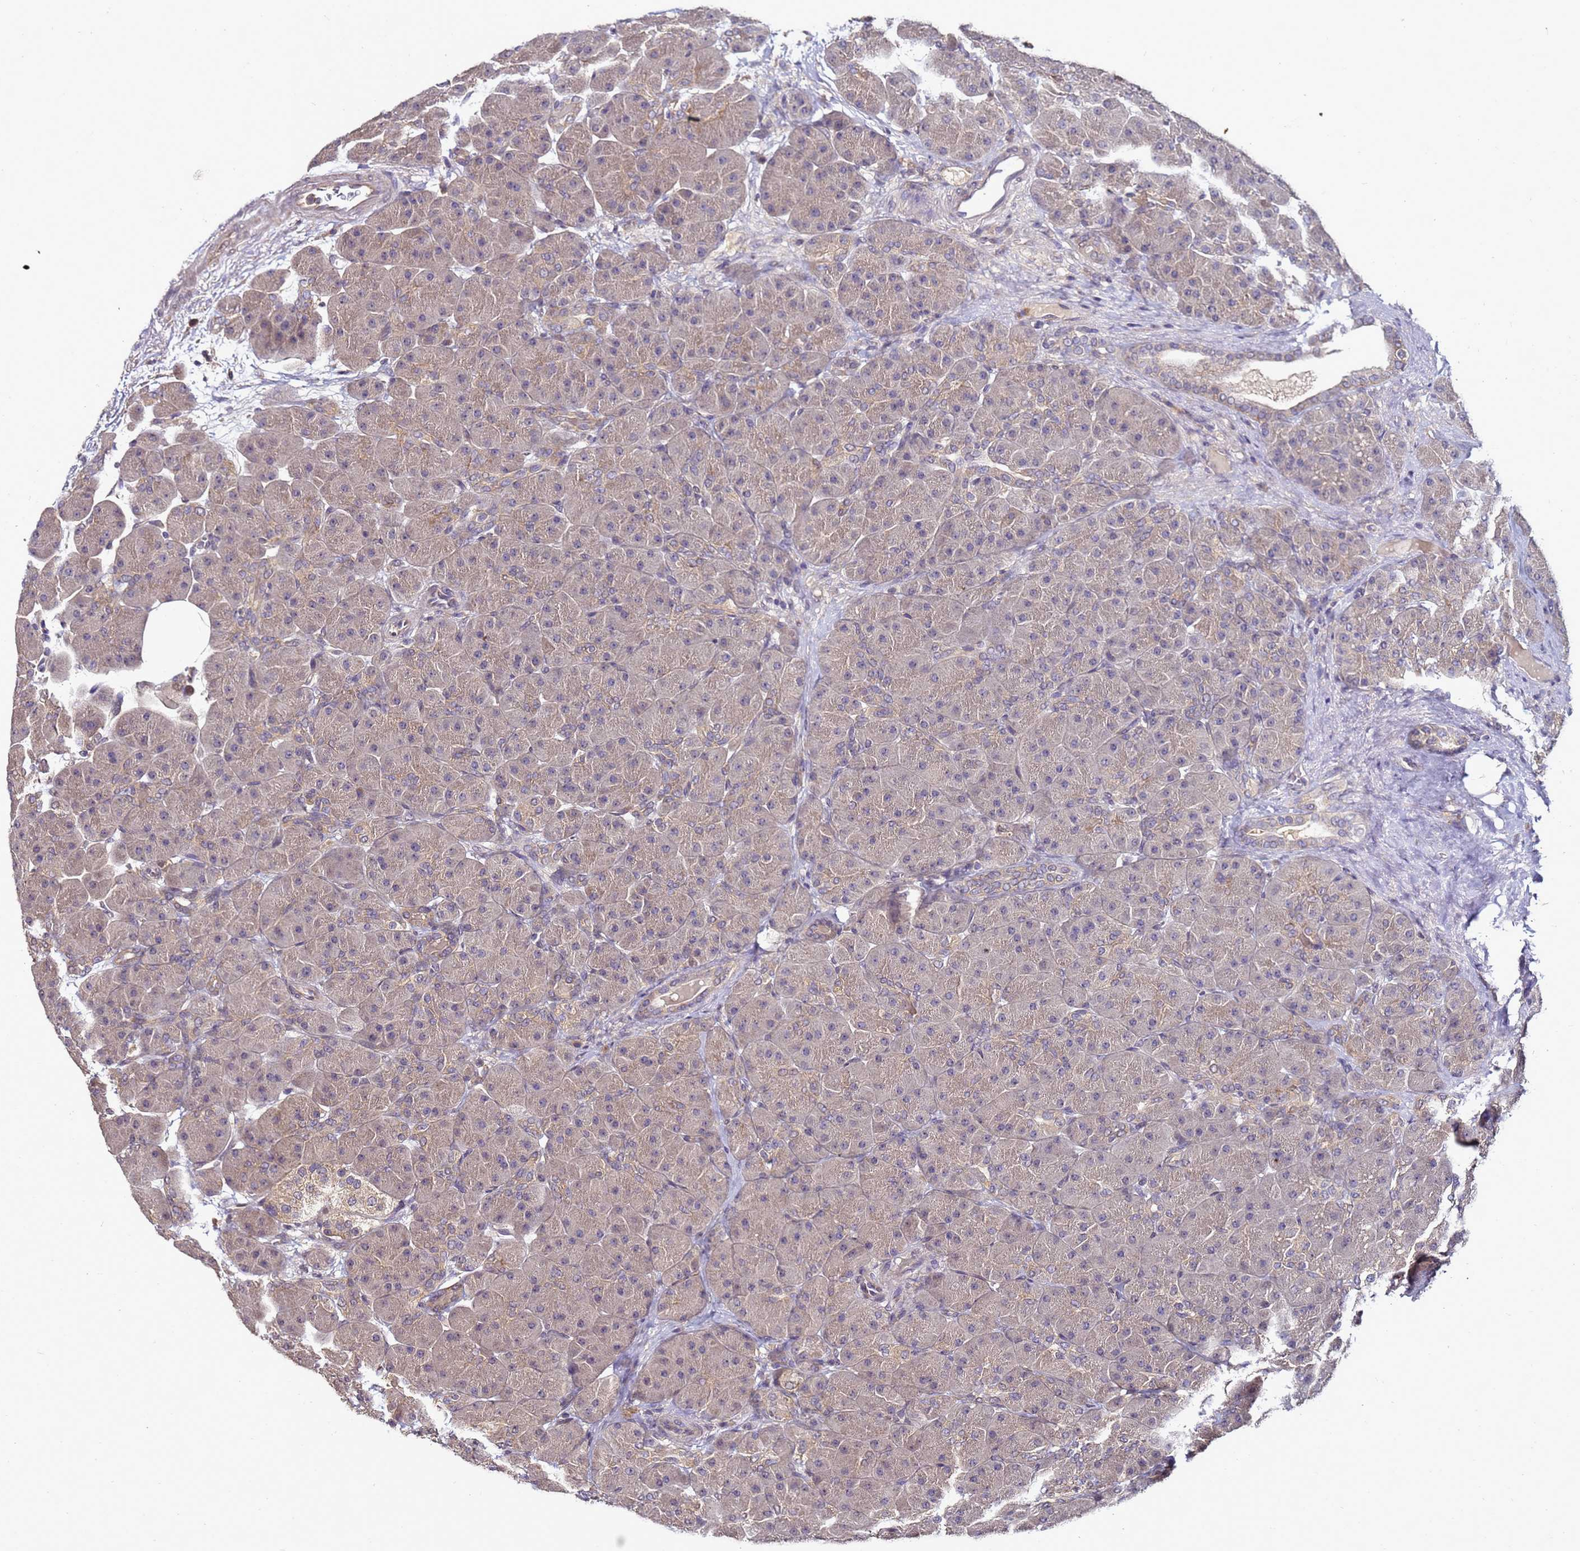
{"staining": {"intensity": "weak", "quantity": ">75%", "location": "cytoplasmic/membranous"}, "tissue": "pancreas", "cell_type": "Exocrine glandular cells", "image_type": "normal", "snomed": [{"axis": "morphology", "description": "Normal tissue, NOS"}, {"axis": "topography", "description": "Pancreas"}], "caption": "Exocrine glandular cells demonstrate low levels of weak cytoplasmic/membranous expression in approximately >75% of cells in normal human pancreas.", "gene": "ANKRD17", "patient": {"sex": "male", "age": 66}}